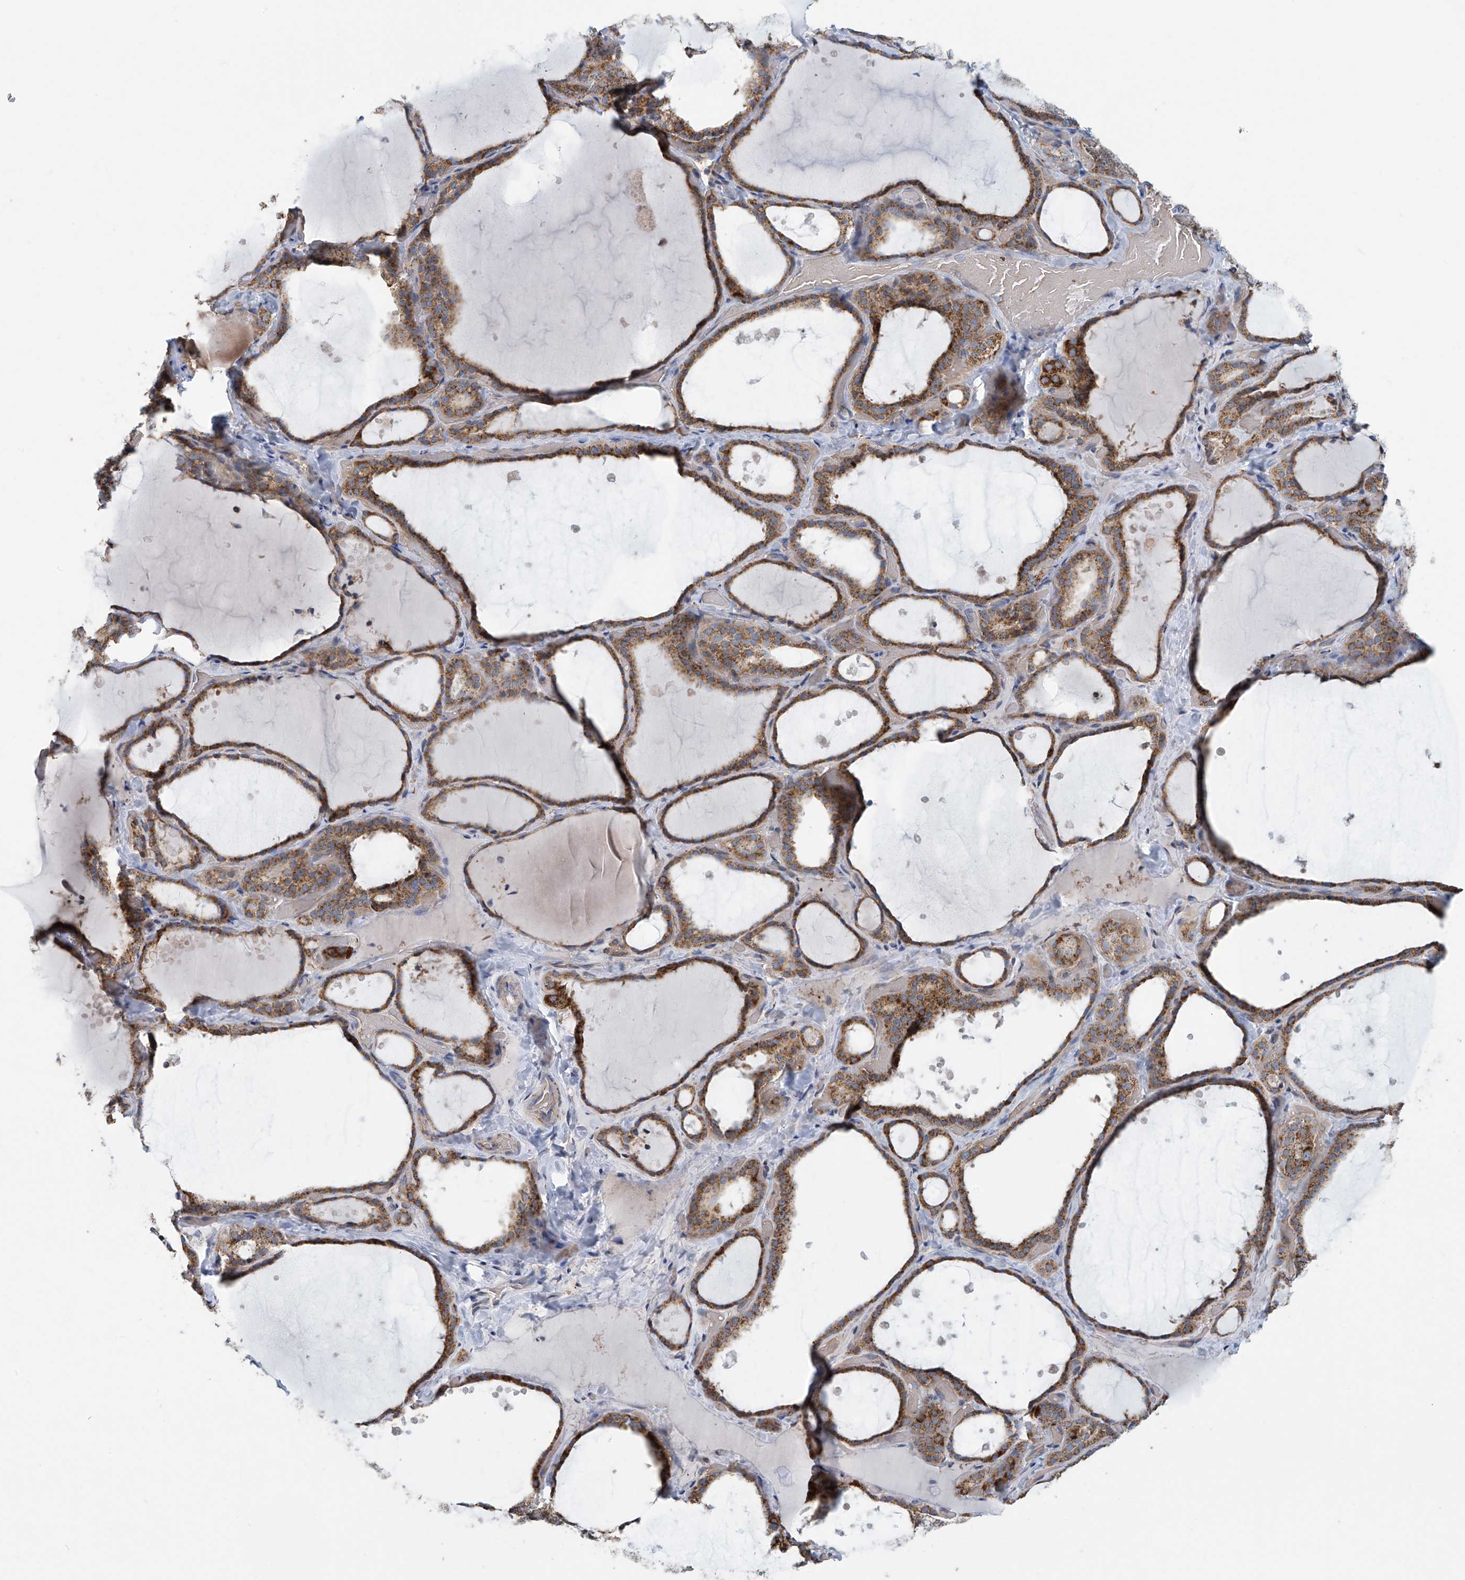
{"staining": {"intensity": "moderate", "quantity": ">75%", "location": "cytoplasmic/membranous"}, "tissue": "thyroid gland", "cell_type": "Glandular cells", "image_type": "normal", "snomed": [{"axis": "morphology", "description": "Normal tissue, NOS"}, {"axis": "topography", "description": "Thyroid gland"}], "caption": "Immunohistochemistry micrograph of unremarkable thyroid gland: human thyroid gland stained using IHC shows medium levels of moderate protein expression localized specifically in the cytoplasmic/membranous of glandular cells, appearing as a cytoplasmic/membranous brown color.", "gene": "COMMD1", "patient": {"sex": "female", "age": 44}}